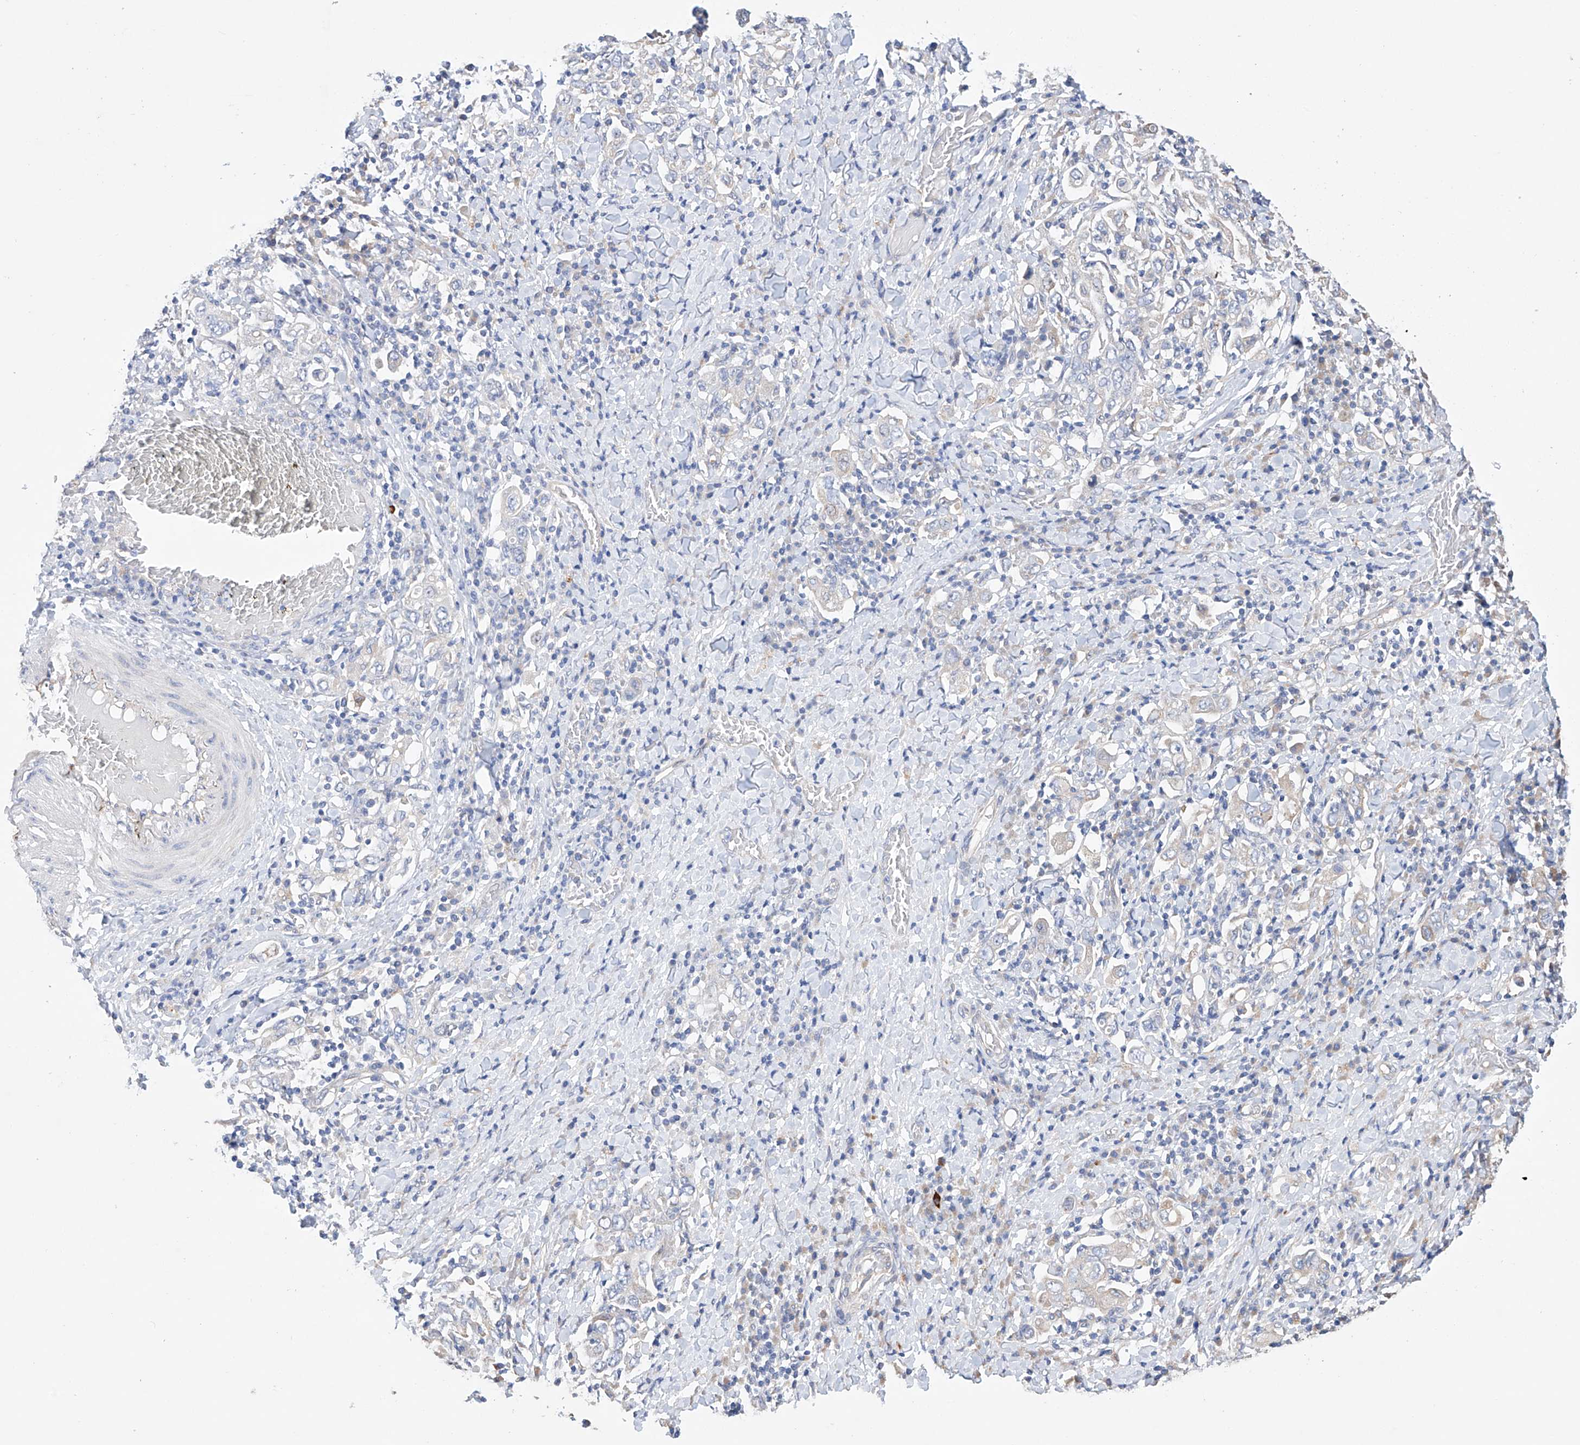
{"staining": {"intensity": "negative", "quantity": "none", "location": "none"}, "tissue": "stomach cancer", "cell_type": "Tumor cells", "image_type": "cancer", "snomed": [{"axis": "morphology", "description": "Adenocarcinoma, NOS"}, {"axis": "topography", "description": "Stomach, upper"}], "caption": "There is no significant expression in tumor cells of adenocarcinoma (stomach). (Stains: DAB IHC with hematoxylin counter stain, Microscopy: brightfield microscopy at high magnification).", "gene": "AFG1L", "patient": {"sex": "male", "age": 62}}